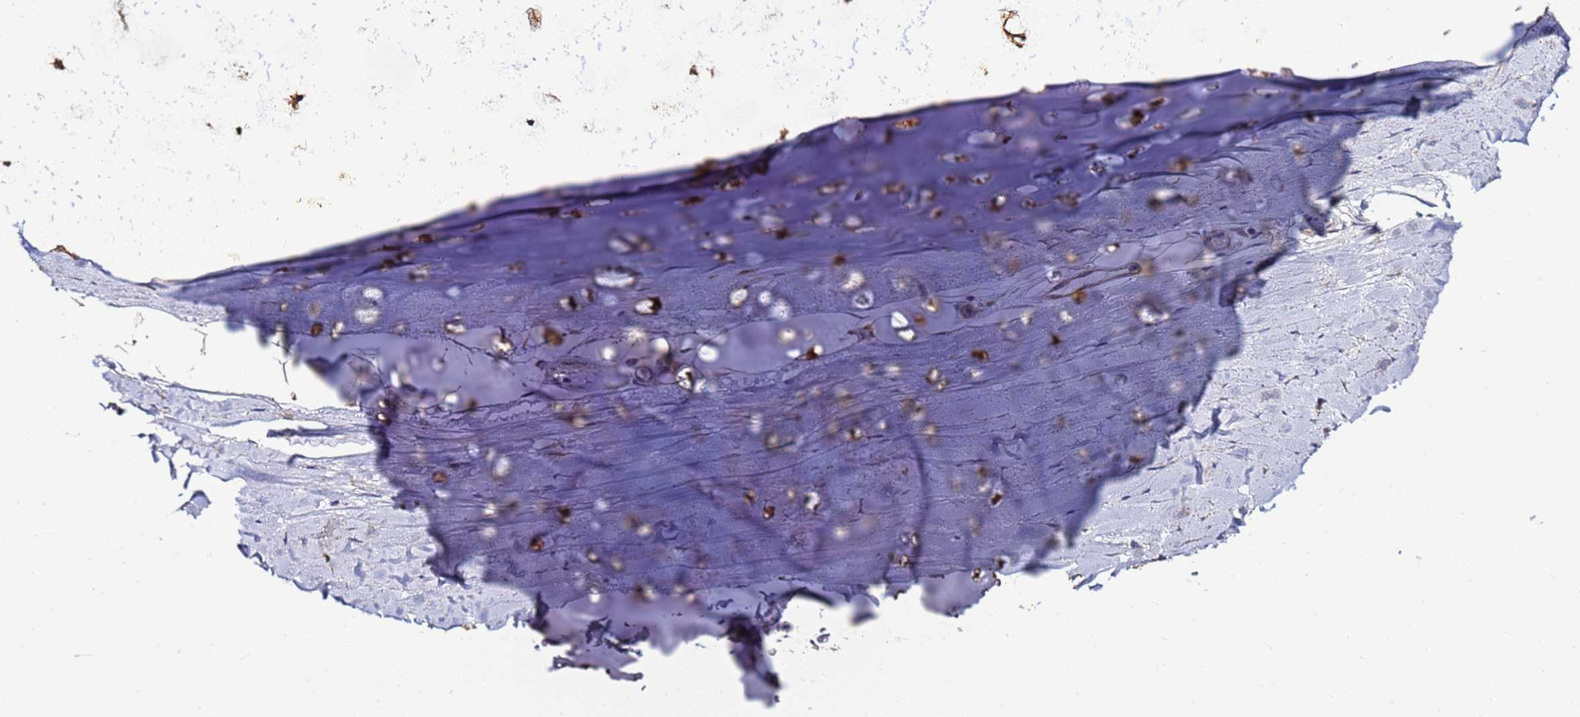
{"staining": {"intensity": "negative", "quantity": "none", "location": "none"}, "tissue": "adipose tissue", "cell_type": "Adipocytes", "image_type": "normal", "snomed": [{"axis": "morphology", "description": "Normal tissue, NOS"}, {"axis": "topography", "description": "Lymph node"}, {"axis": "topography", "description": "Bronchus"}], "caption": "Immunohistochemical staining of benign human adipose tissue exhibits no significant staining in adipocytes. Nuclei are stained in blue.", "gene": "ENOPH1", "patient": {"sex": "male", "age": 63}}